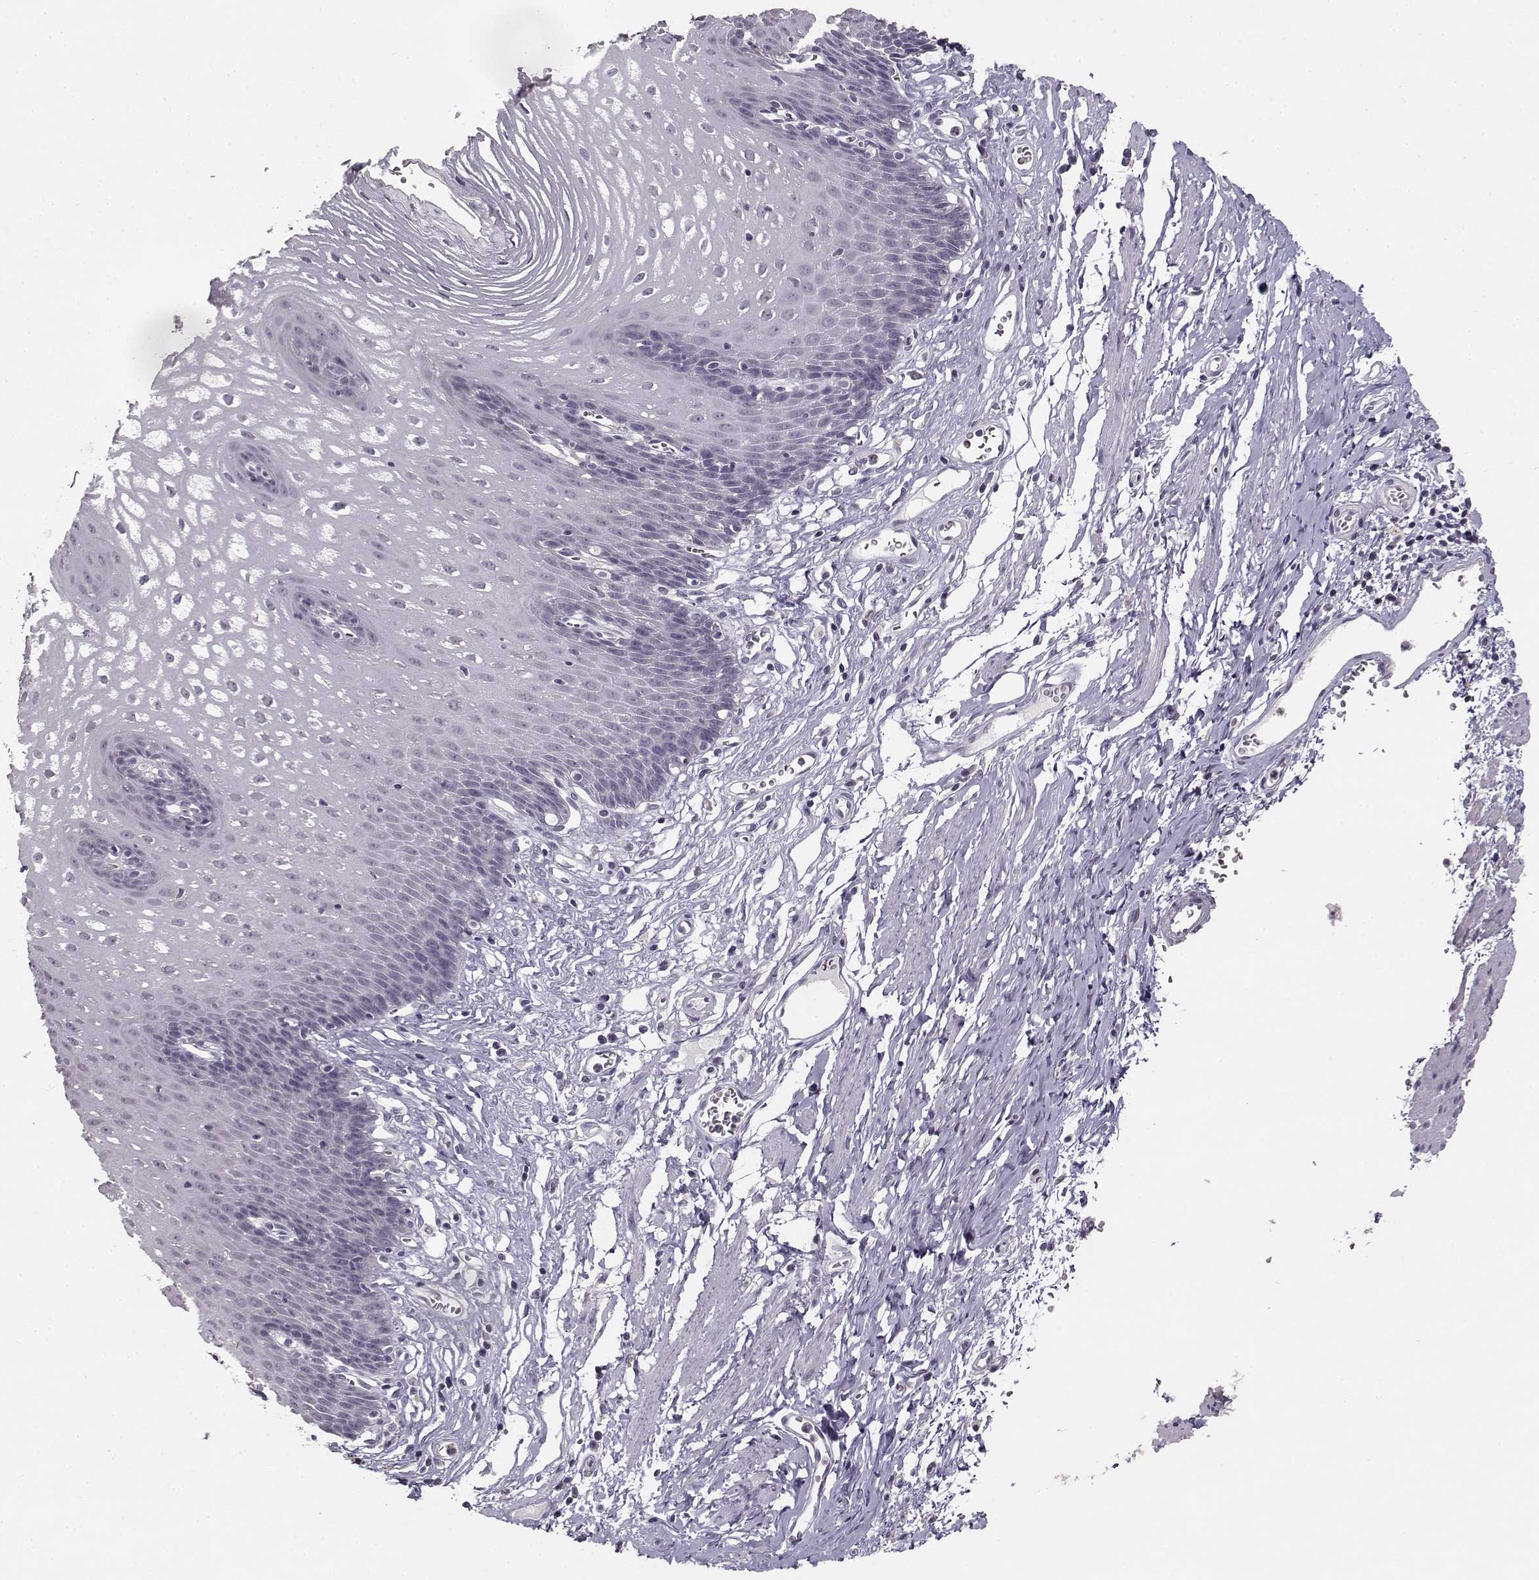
{"staining": {"intensity": "negative", "quantity": "none", "location": "none"}, "tissue": "esophagus", "cell_type": "Squamous epithelial cells", "image_type": "normal", "snomed": [{"axis": "morphology", "description": "Normal tissue, NOS"}, {"axis": "topography", "description": "Esophagus"}], "caption": "A high-resolution photomicrograph shows immunohistochemistry staining of normal esophagus, which shows no significant staining in squamous epithelial cells. Nuclei are stained in blue.", "gene": "UROC1", "patient": {"sex": "male", "age": 72}}